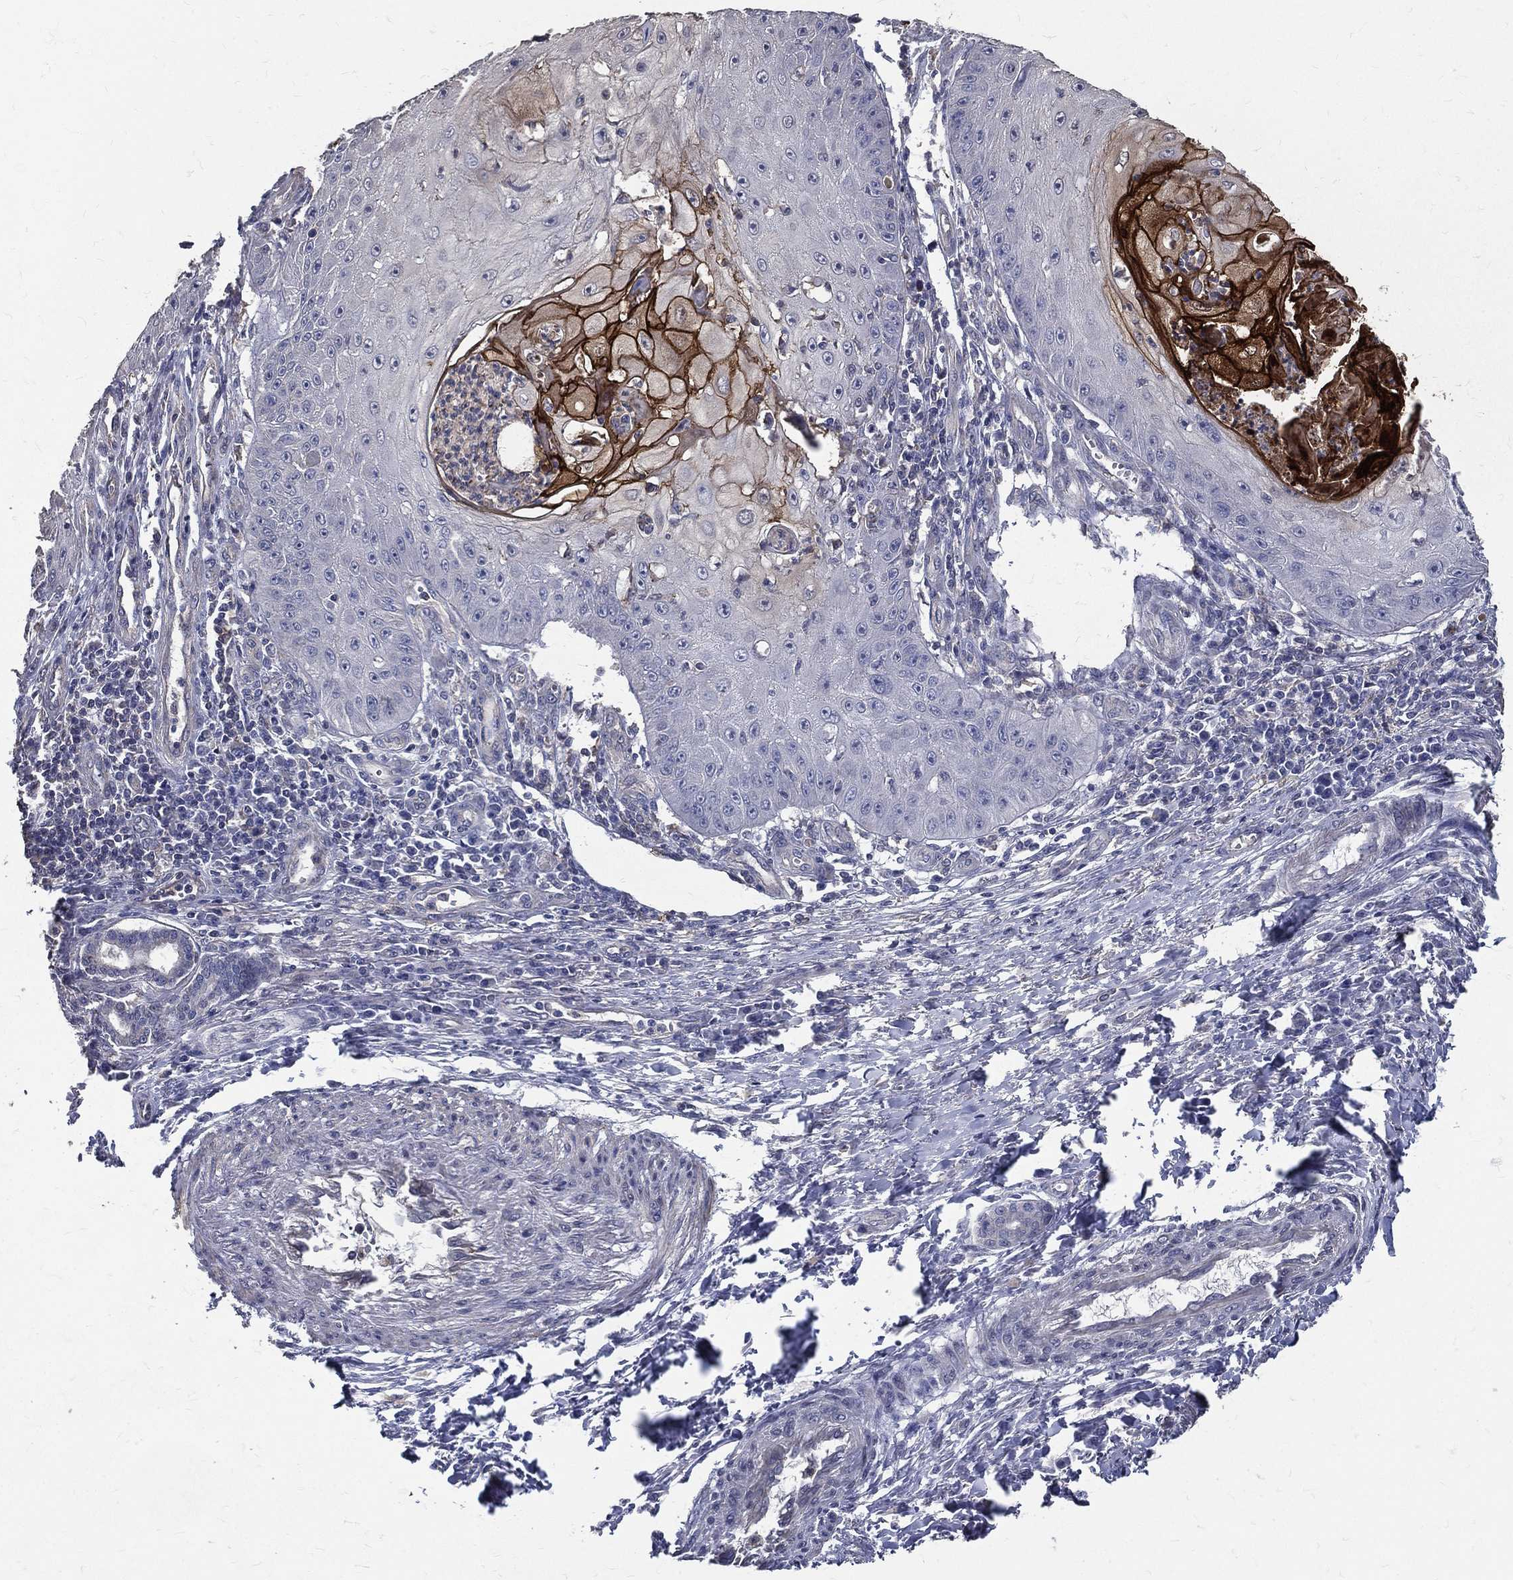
{"staining": {"intensity": "strong", "quantity": "<25%", "location": "cytoplasmic/membranous"}, "tissue": "skin cancer", "cell_type": "Tumor cells", "image_type": "cancer", "snomed": [{"axis": "morphology", "description": "Squamous cell carcinoma, NOS"}, {"axis": "topography", "description": "Skin"}], "caption": "Protein staining shows strong cytoplasmic/membranous staining in approximately <25% of tumor cells in squamous cell carcinoma (skin).", "gene": "SERPINB2", "patient": {"sex": "male", "age": 70}}